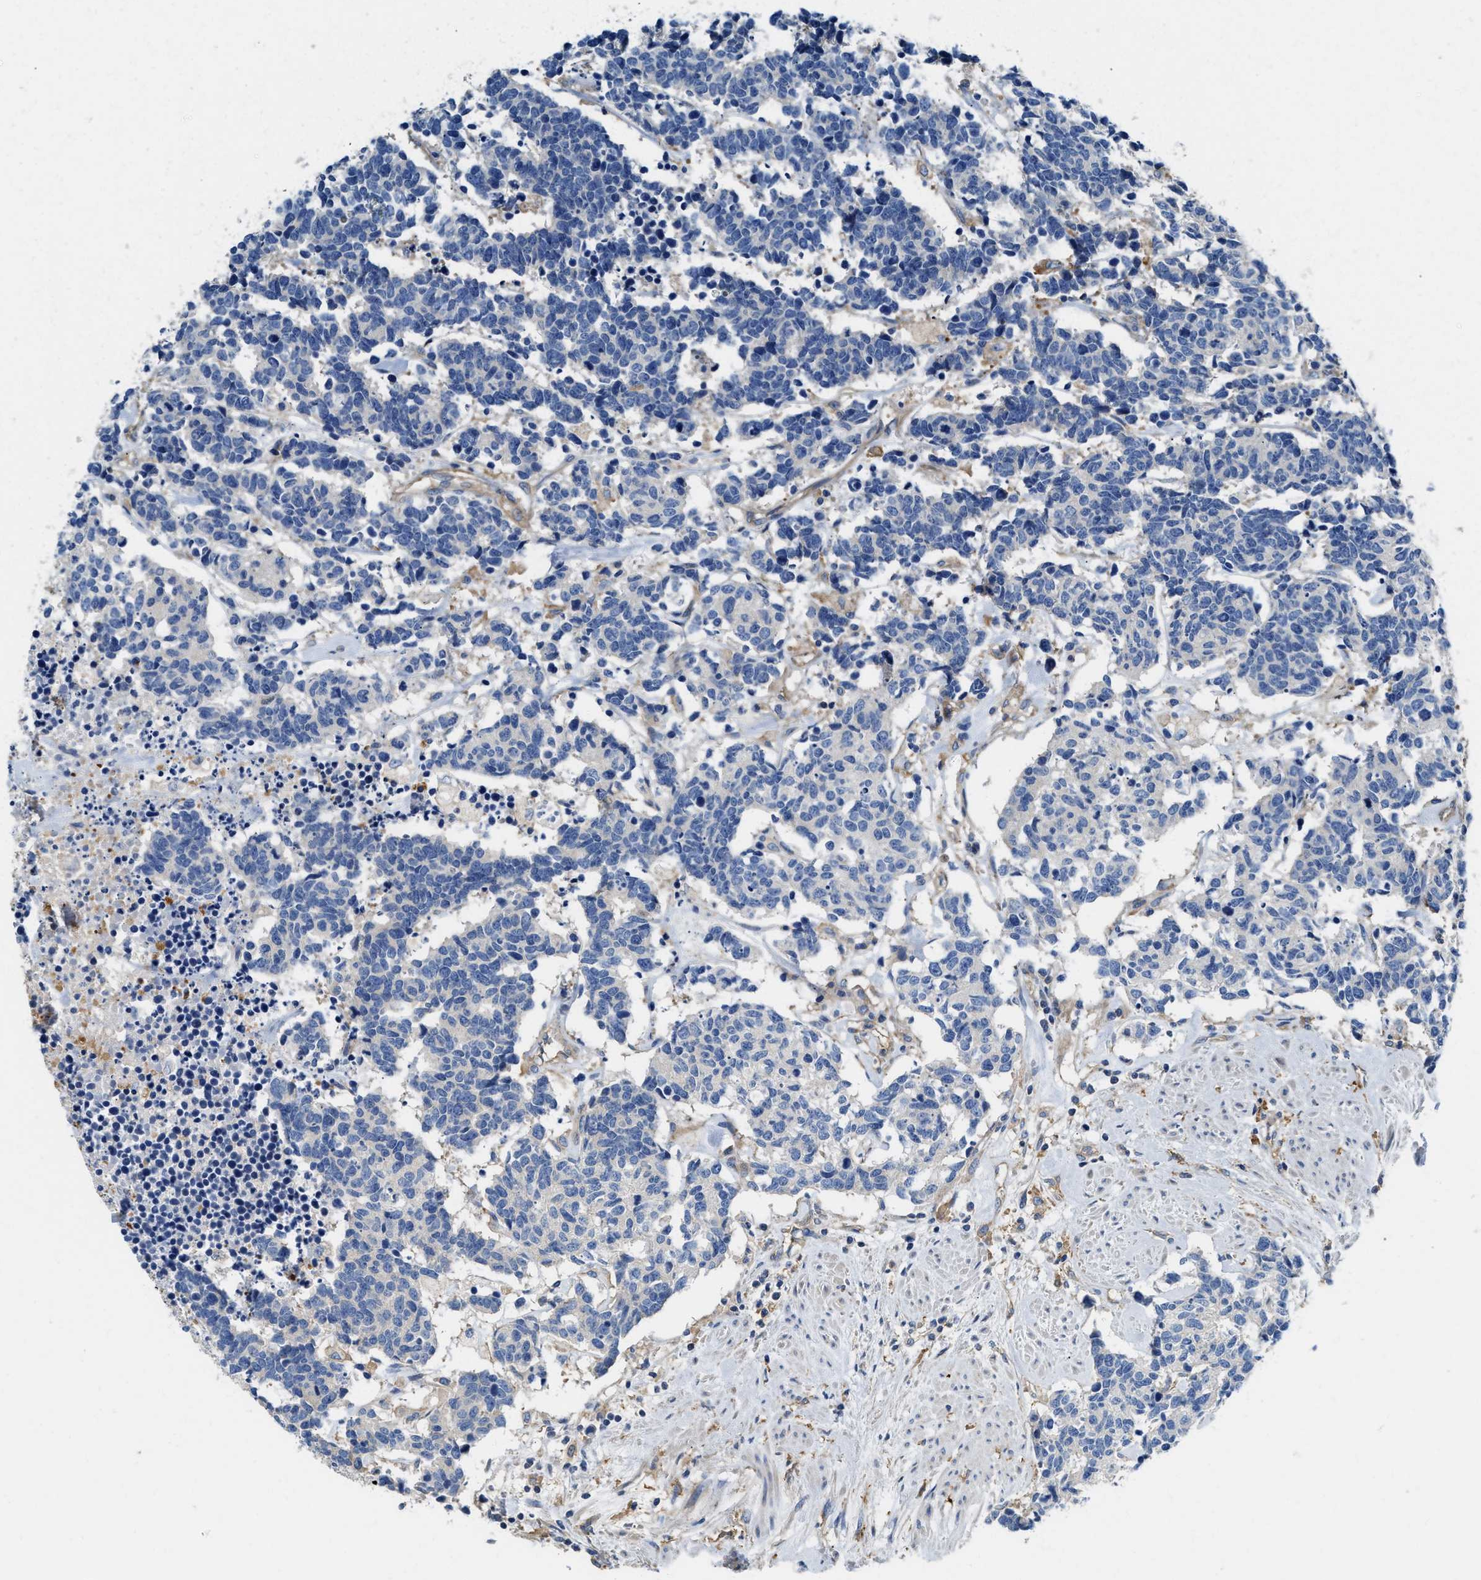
{"staining": {"intensity": "negative", "quantity": "none", "location": "none"}, "tissue": "carcinoid", "cell_type": "Tumor cells", "image_type": "cancer", "snomed": [{"axis": "morphology", "description": "Carcinoma, NOS"}, {"axis": "morphology", "description": "Carcinoid, malignant, NOS"}, {"axis": "topography", "description": "Urinary bladder"}], "caption": "High power microscopy micrograph of an immunohistochemistry (IHC) photomicrograph of carcinoma, revealing no significant expression in tumor cells.", "gene": "NSUN7", "patient": {"sex": "male", "age": 57}}